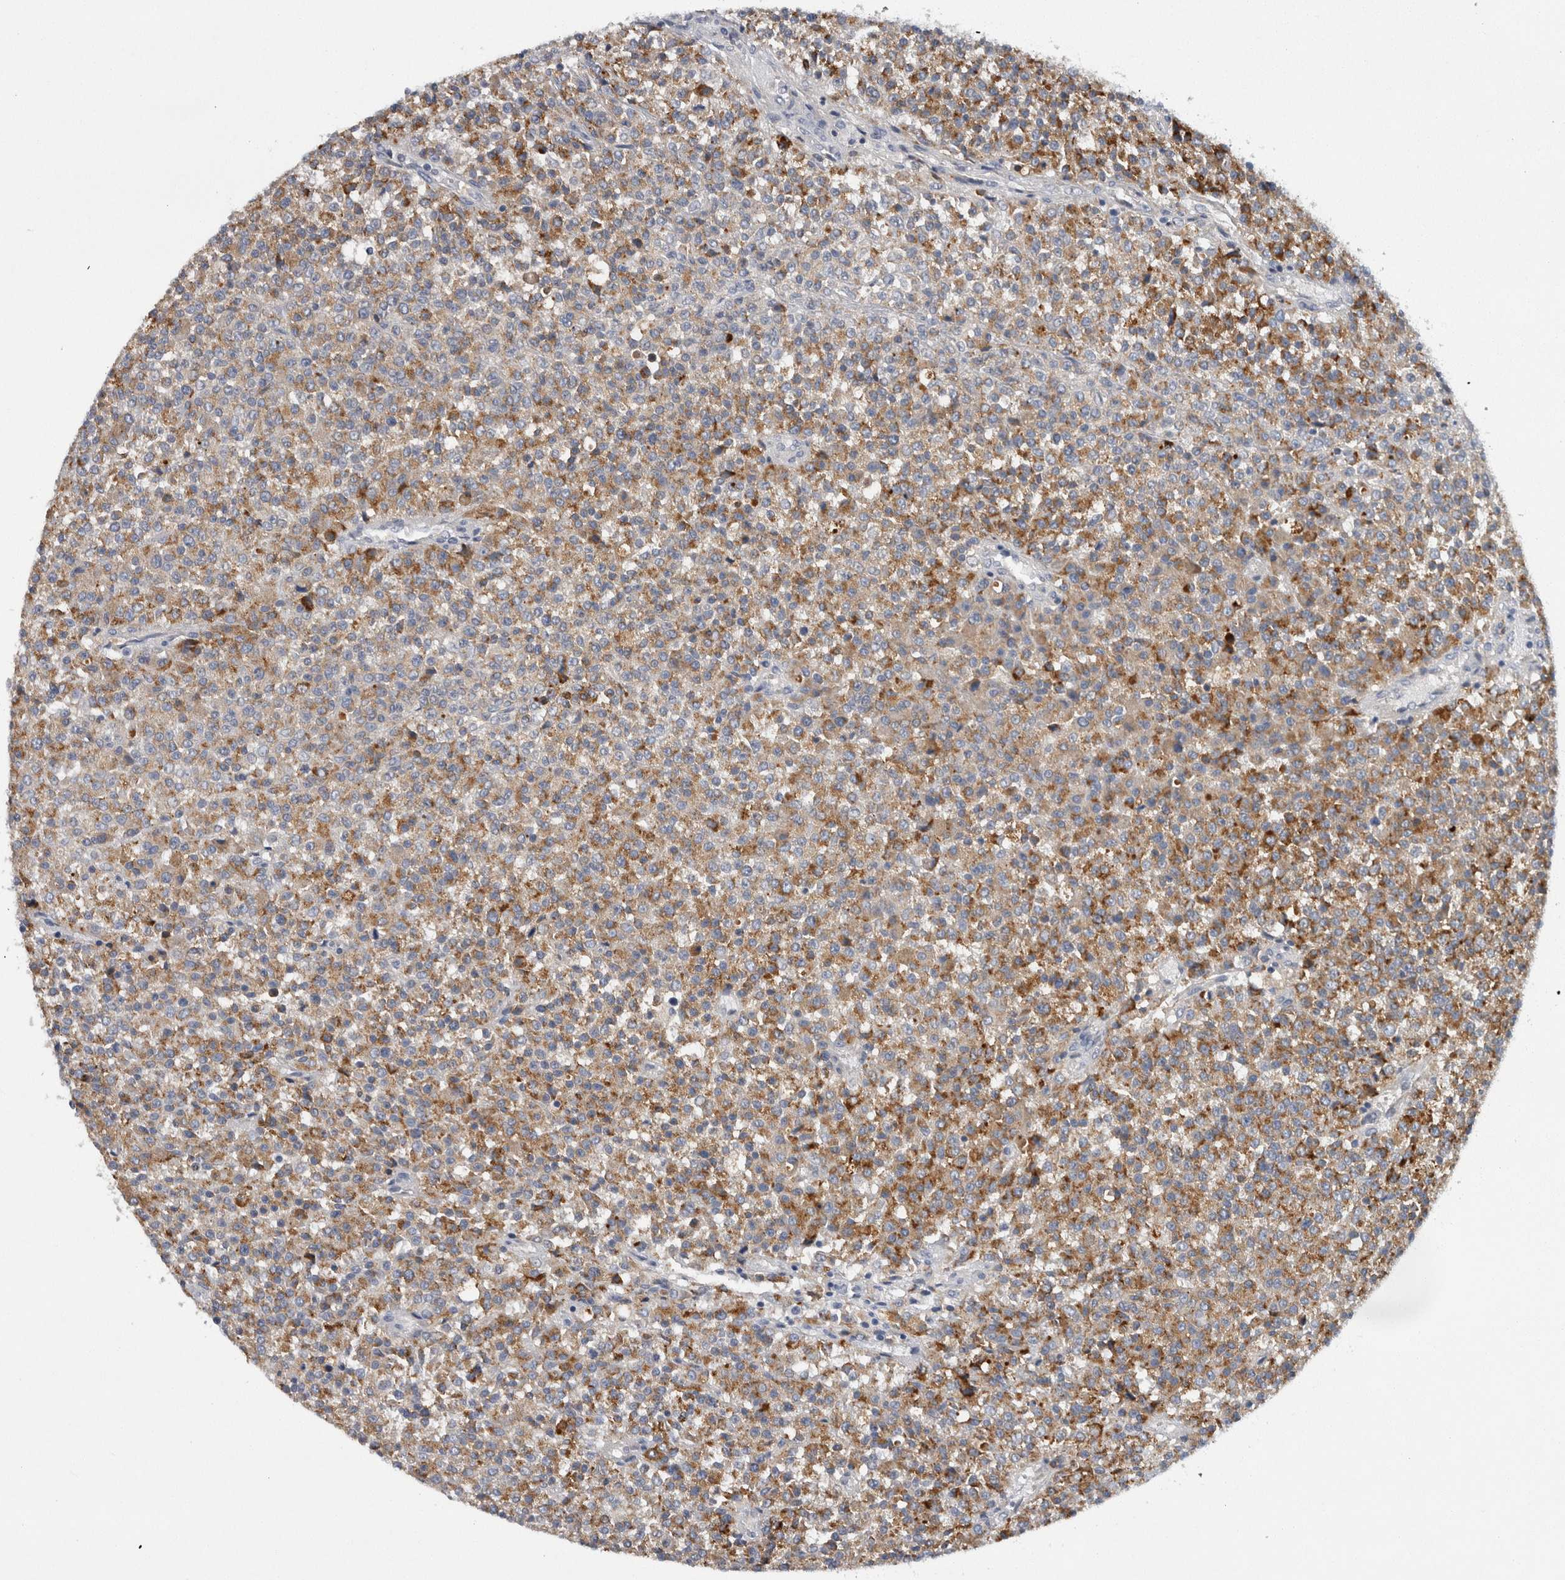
{"staining": {"intensity": "moderate", "quantity": ">75%", "location": "cytoplasmic/membranous"}, "tissue": "testis cancer", "cell_type": "Tumor cells", "image_type": "cancer", "snomed": [{"axis": "morphology", "description": "Seminoma, NOS"}, {"axis": "topography", "description": "Testis"}], "caption": "High-magnification brightfield microscopy of seminoma (testis) stained with DAB (brown) and counterstained with hematoxylin (blue). tumor cells exhibit moderate cytoplasmic/membranous expression is seen in approximately>75% of cells.", "gene": "CD63", "patient": {"sex": "male", "age": 59}}